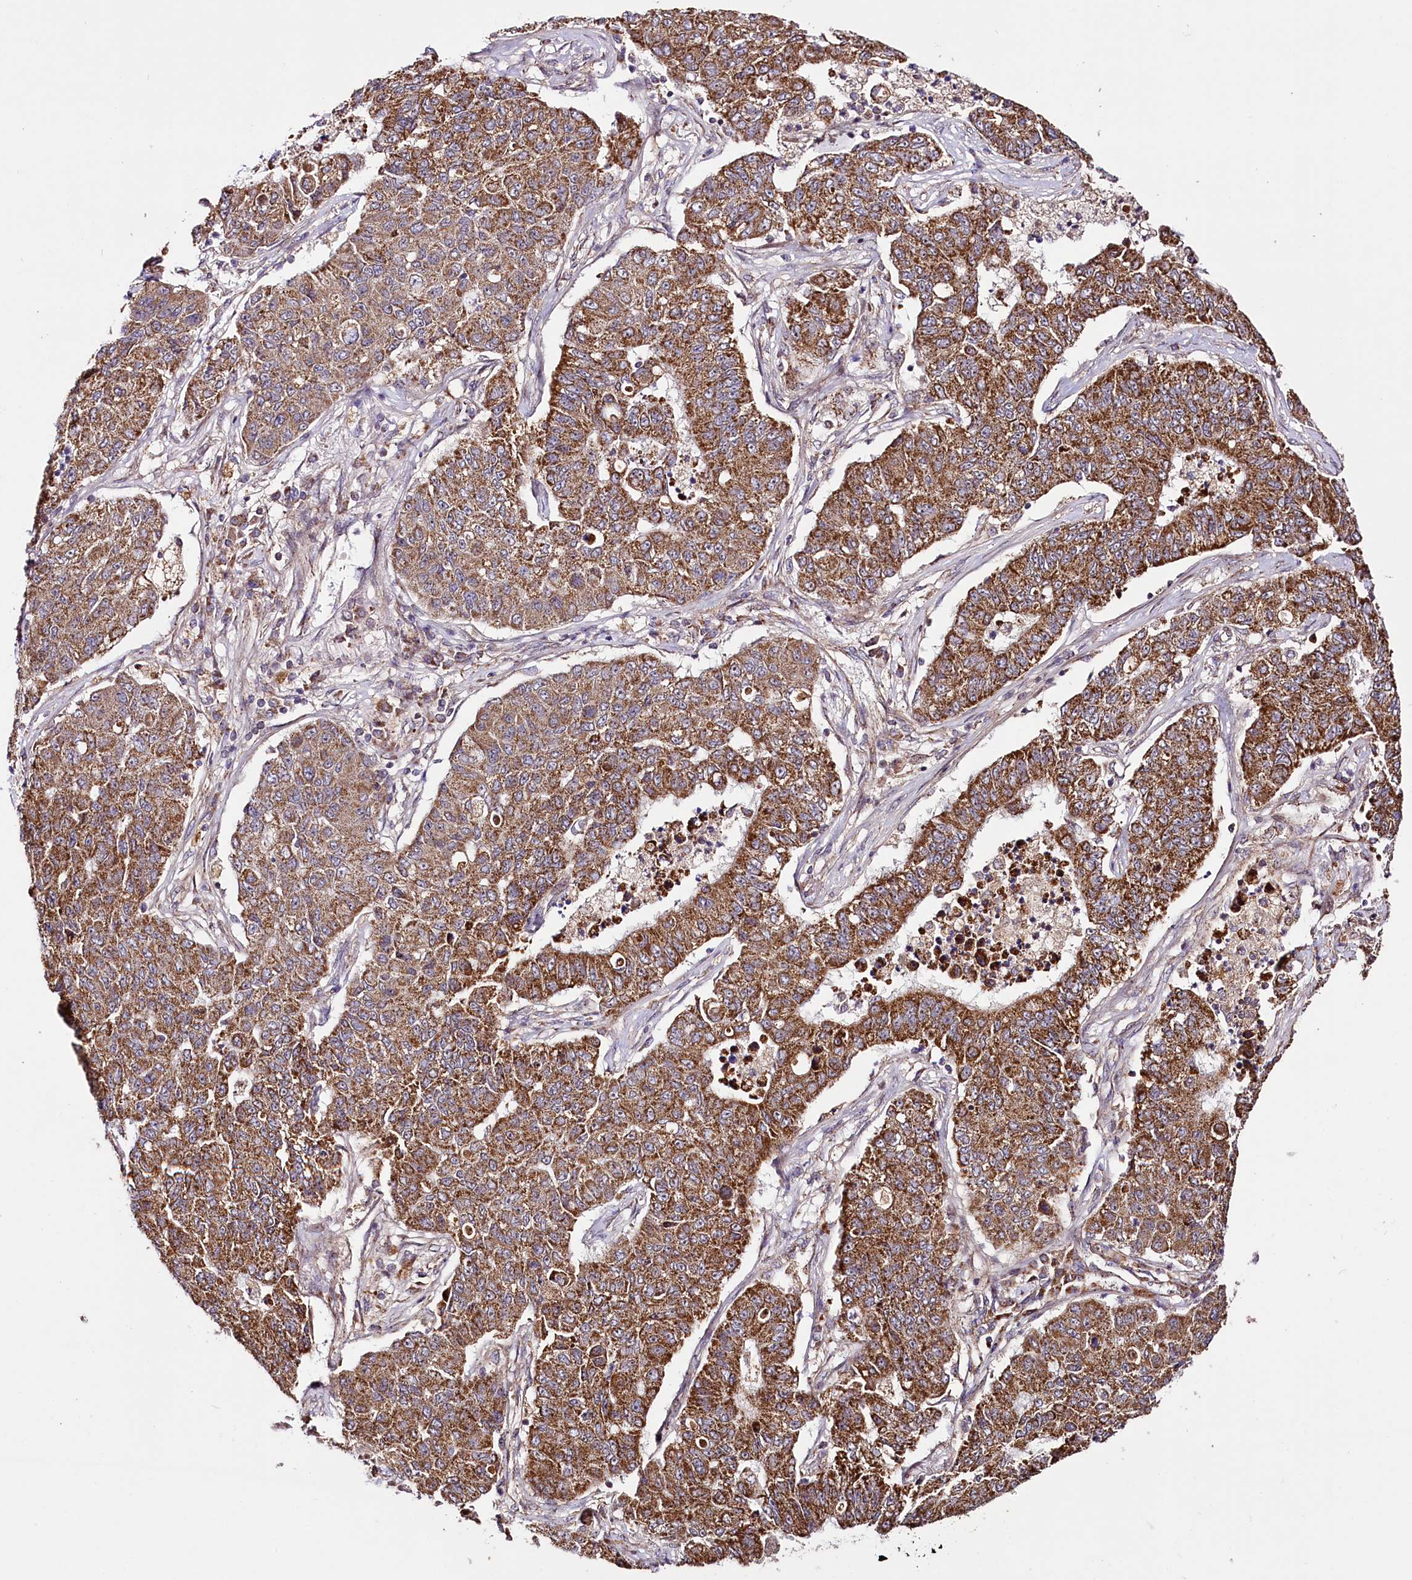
{"staining": {"intensity": "moderate", "quantity": ">75%", "location": "cytoplasmic/membranous"}, "tissue": "lung cancer", "cell_type": "Tumor cells", "image_type": "cancer", "snomed": [{"axis": "morphology", "description": "Squamous cell carcinoma, NOS"}, {"axis": "topography", "description": "Lung"}], "caption": "An image showing moderate cytoplasmic/membranous staining in approximately >75% of tumor cells in lung cancer (squamous cell carcinoma), as visualized by brown immunohistochemical staining.", "gene": "ST7", "patient": {"sex": "male", "age": 74}}